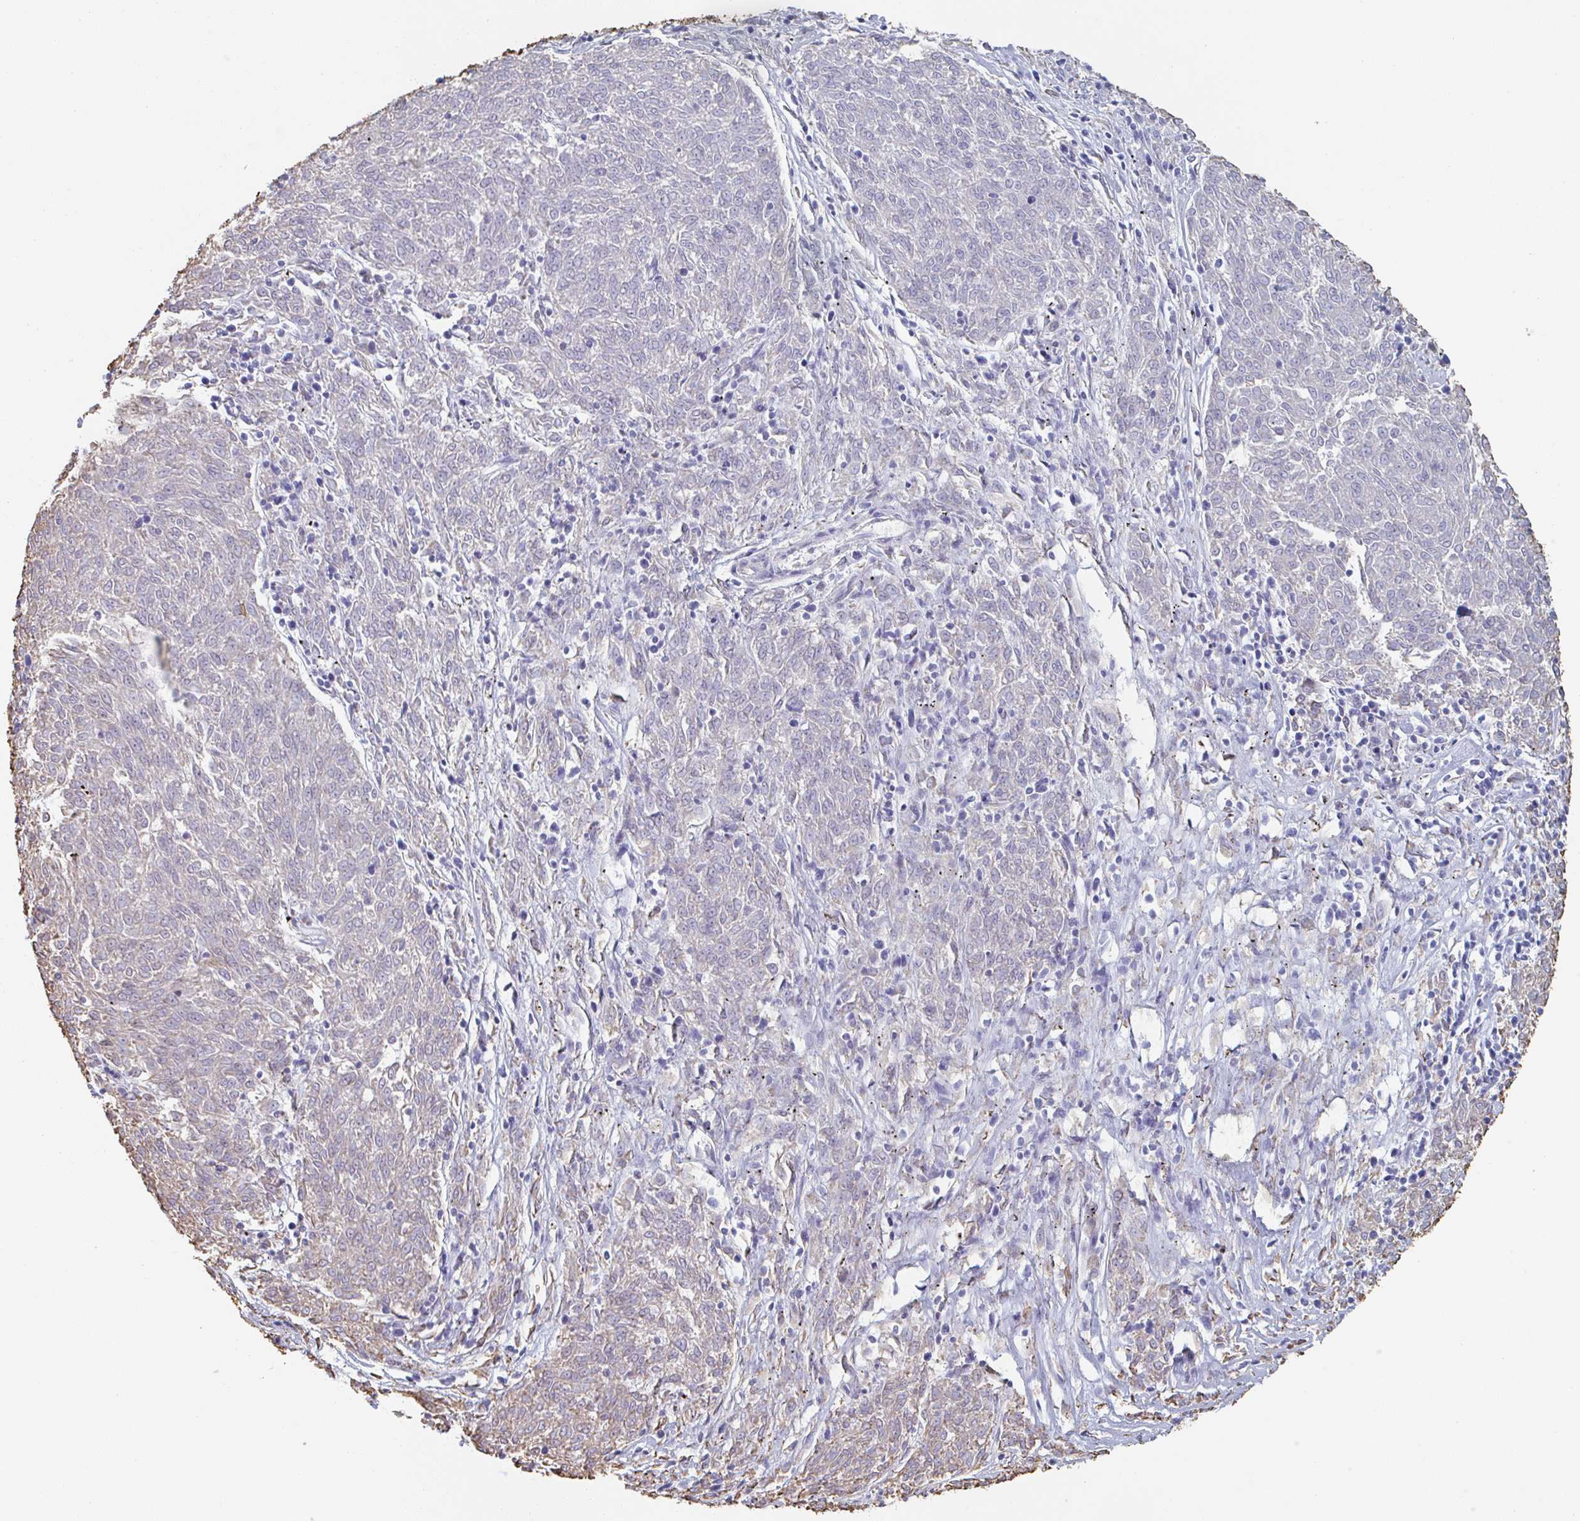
{"staining": {"intensity": "negative", "quantity": "none", "location": "none"}, "tissue": "melanoma", "cell_type": "Tumor cells", "image_type": "cancer", "snomed": [{"axis": "morphology", "description": "Malignant melanoma, NOS"}, {"axis": "topography", "description": "Skin"}], "caption": "Immunohistochemistry (IHC) of human malignant melanoma displays no expression in tumor cells.", "gene": "RAB5IF", "patient": {"sex": "female", "age": 72}}